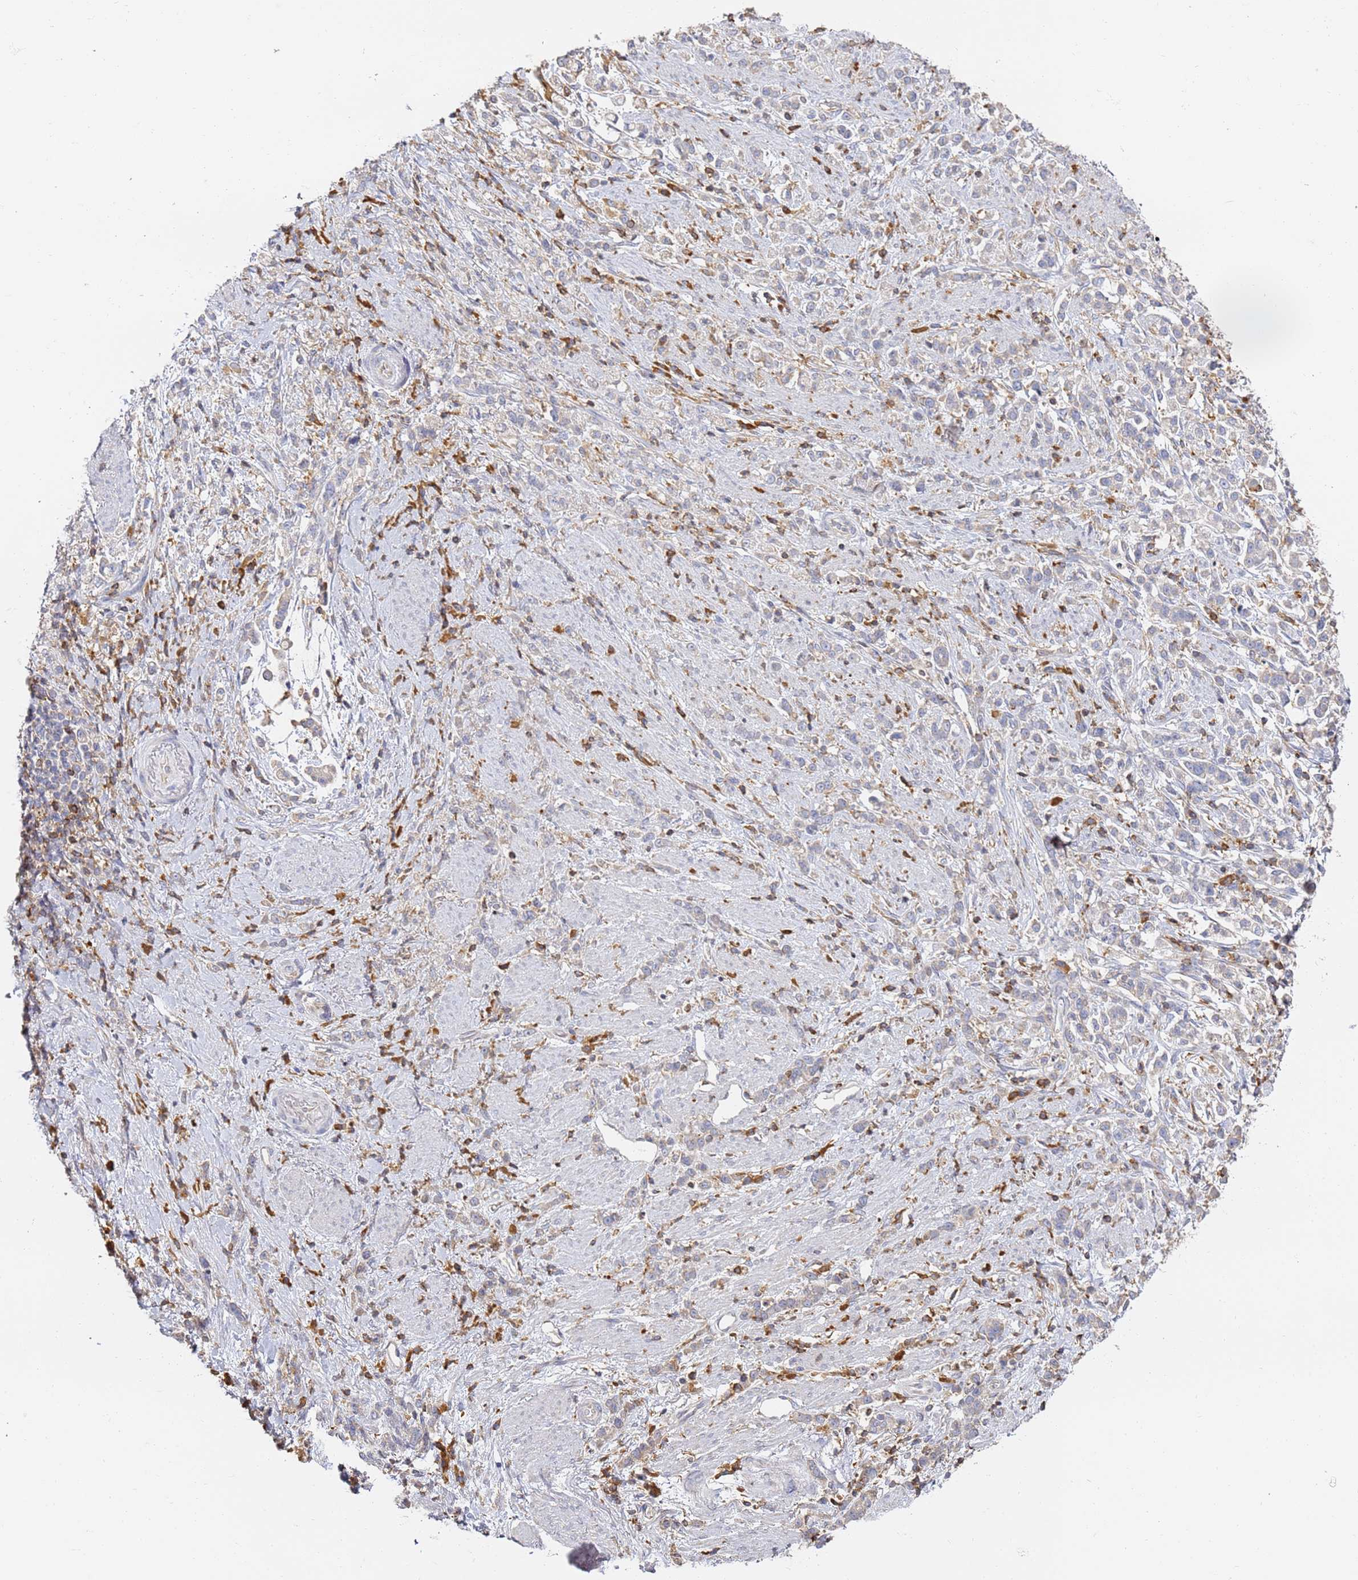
{"staining": {"intensity": "negative", "quantity": "none", "location": "none"}, "tissue": "stomach cancer", "cell_type": "Tumor cells", "image_type": "cancer", "snomed": [{"axis": "morphology", "description": "Adenocarcinoma, NOS"}, {"axis": "topography", "description": "Stomach"}], "caption": "Tumor cells are negative for brown protein staining in stomach cancer (adenocarcinoma).", "gene": "BIN2", "patient": {"sex": "female", "age": 60}}